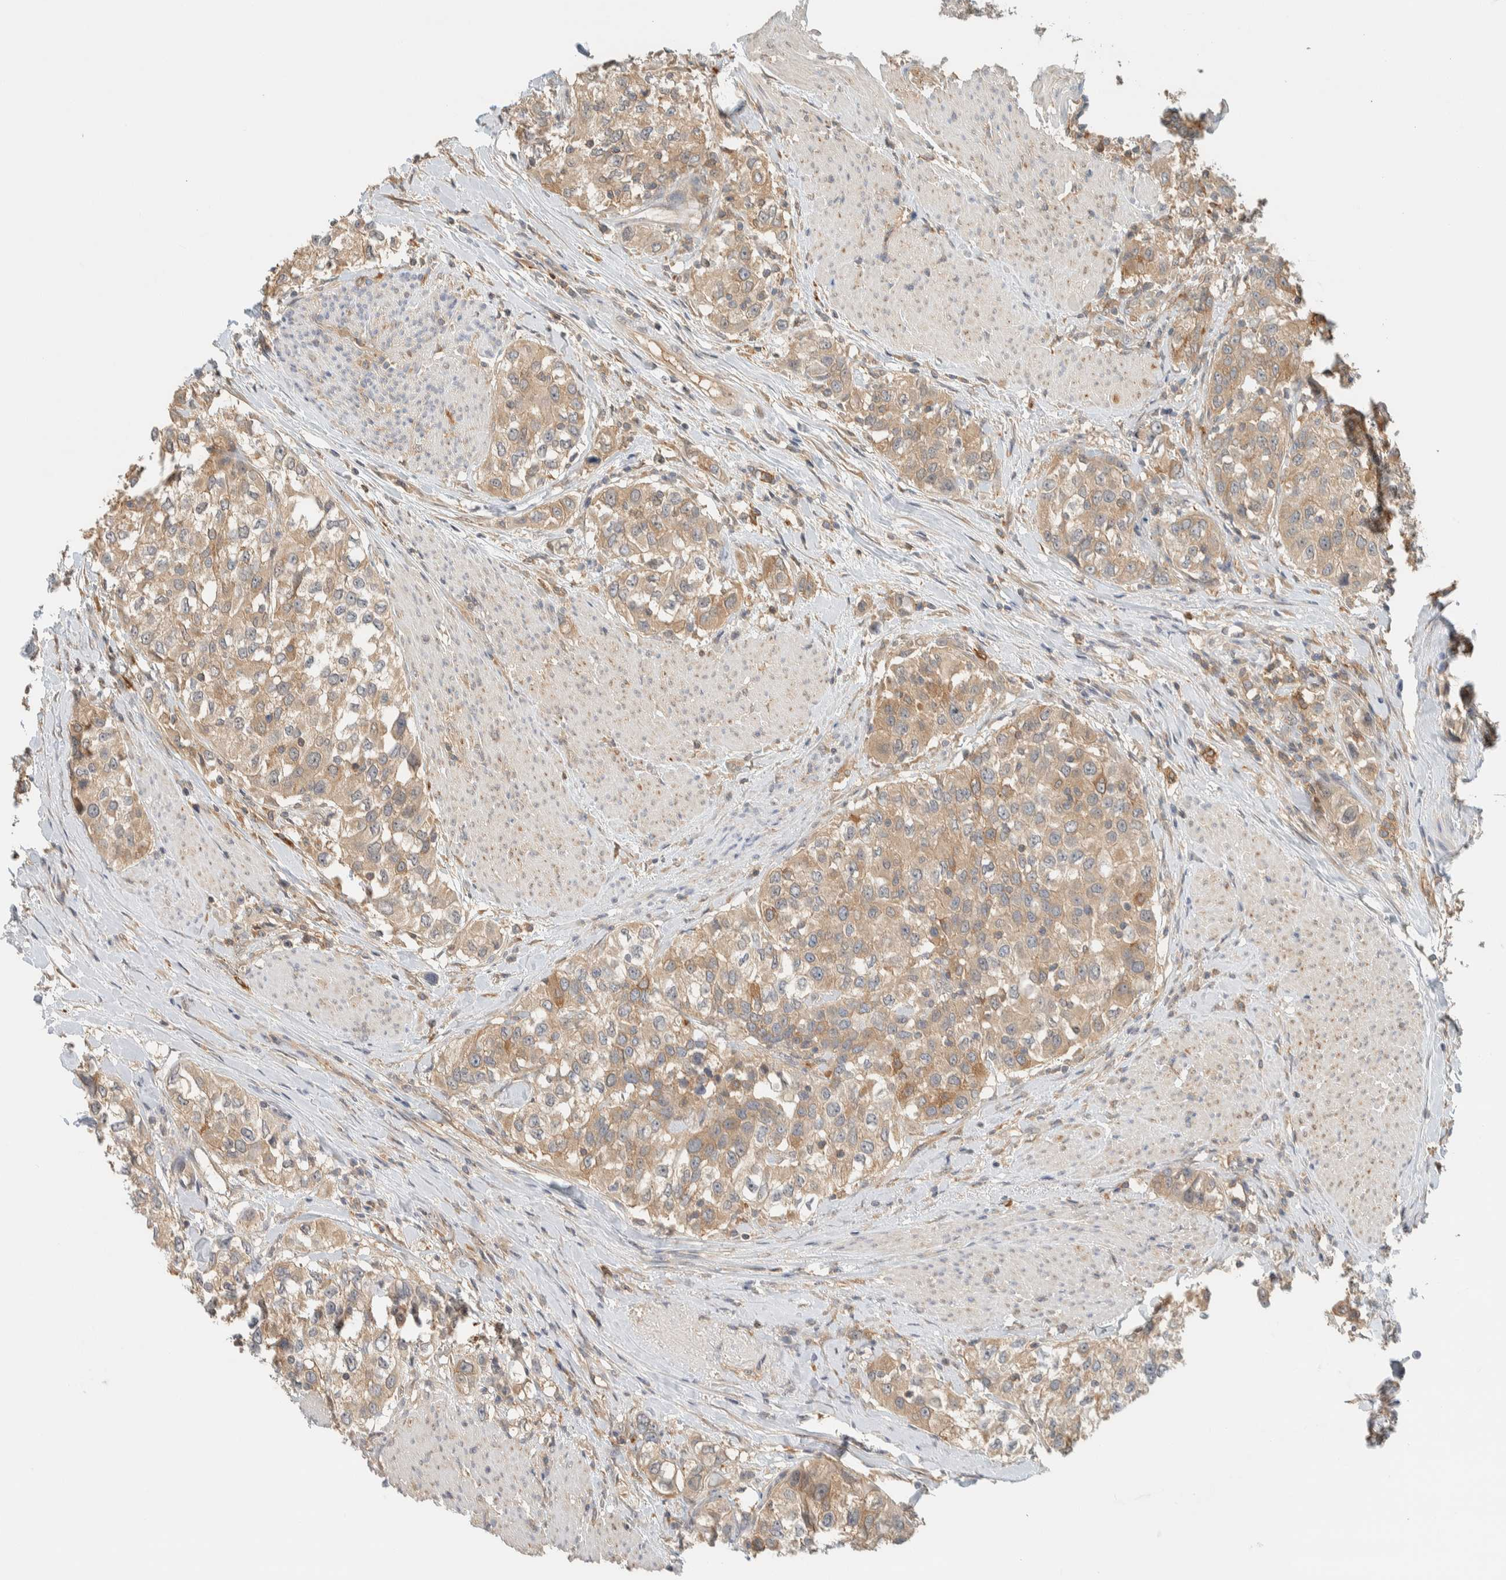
{"staining": {"intensity": "weak", "quantity": ">75%", "location": "cytoplasmic/membranous"}, "tissue": "urothelial cancer", "cell_type": "Tumor cells", "image_type": "cancer", "snomed": [{"axis": "morphology", "description": "Urothelial carcinoma, High grade"}, {"axis": "topography", "description": "Urinary bladder"}], "caption": "Protein staining of high-grade urothelial carcinoma tissue shows weak cytoplasmic/membranous staining in about >75% of tumor cells.", "gene": "RAB11FIP1", "patient": {"sex": "female", "age": 80}}